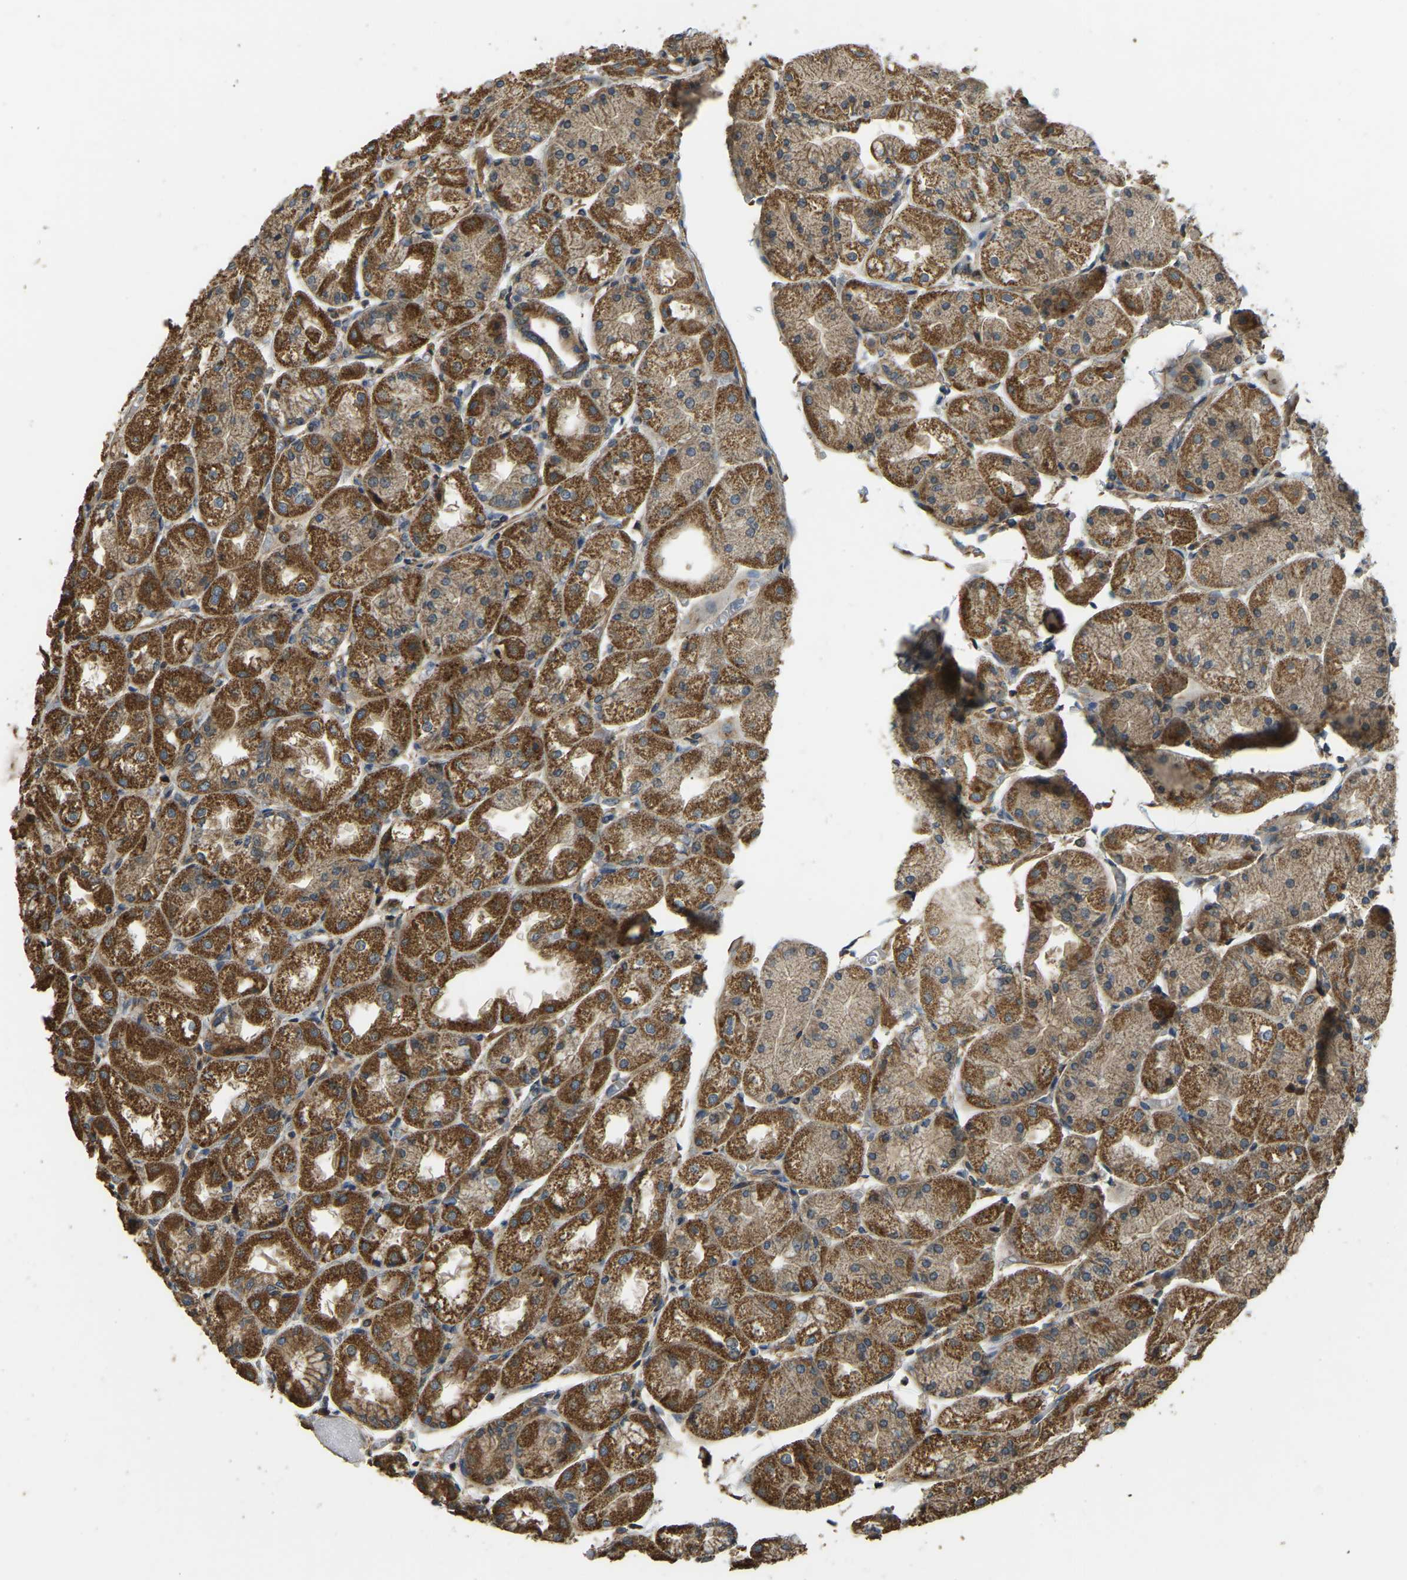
{"staining": {"intensity": "moderate", "quantity": ">75%", "location": "cytoplasmic/membranous"}, "tissue": "stomach", "cell_type": "Glandular cells", "image_type": "normal", "snomed": [{"axis": "morphology", "description": "Normal tissue, NOS"}, {"axis": "topography", "description": "Stomach, upper"}], "caption": "Immunohistochemical staining of benign human stomach displays medium levels of moderate cytoplasmic/membranous positivity in approximately >75% of glandular cells.", "gene": "GNG2", "patient": {"sex": "male", "age": 72}}